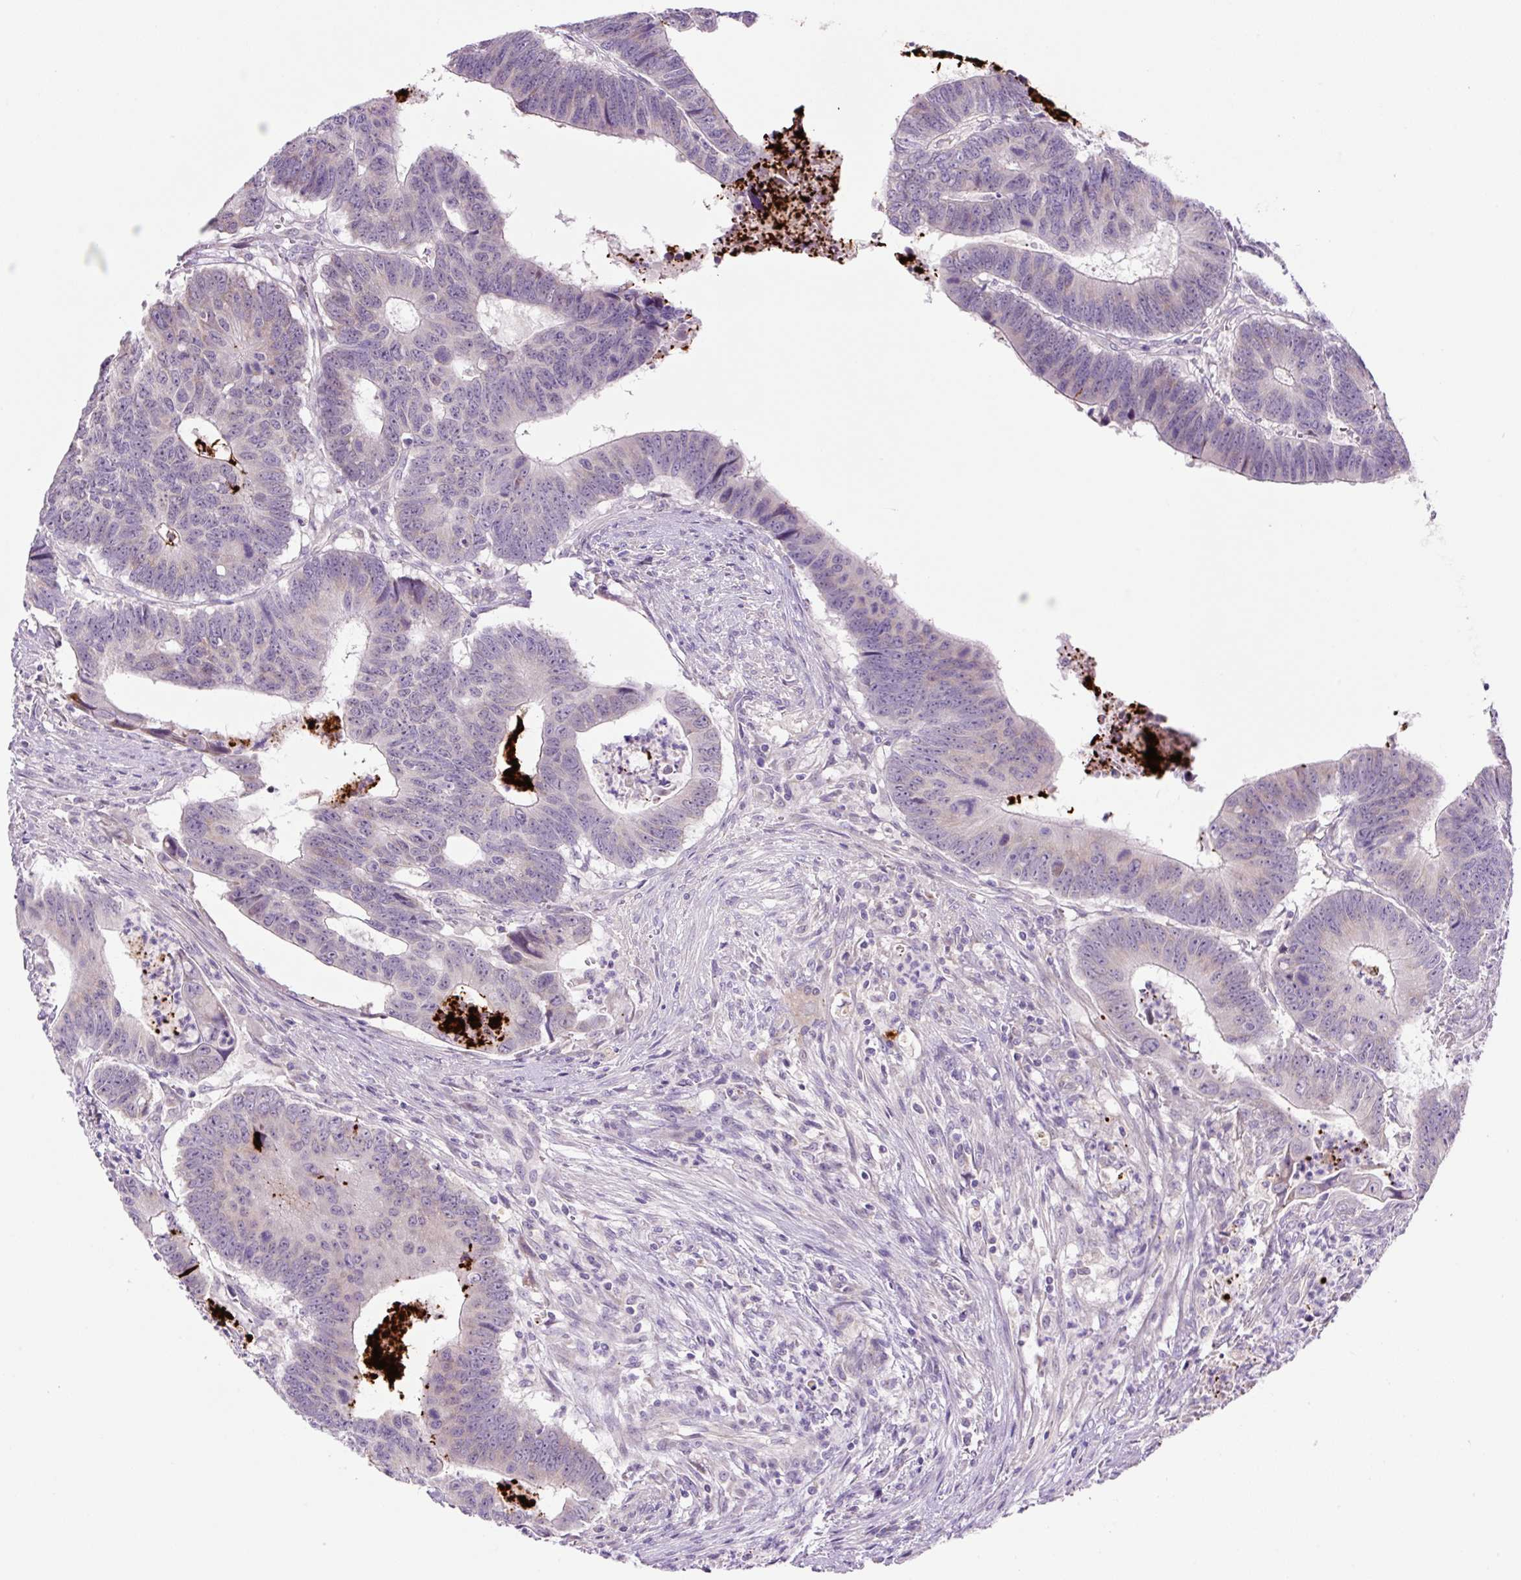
{"staining": {"intensity": "negative", "quantity": "none", "location": "none"}, "tissue": "colorectal cancer", "cell_type": "Tumor cells", "image_type": "cancer", "snomed": [{"axis": "morphology", "description": "Adenocarcinoma, NOS"}, {"axis": "topography", "description": "Colon"}], "caption": "A histopathology image of human colorectal adenocarcinoma is negative for staining in tumor cells.", "gene": "OGDHL", "patient": {"sex": "male", "age": 62}}